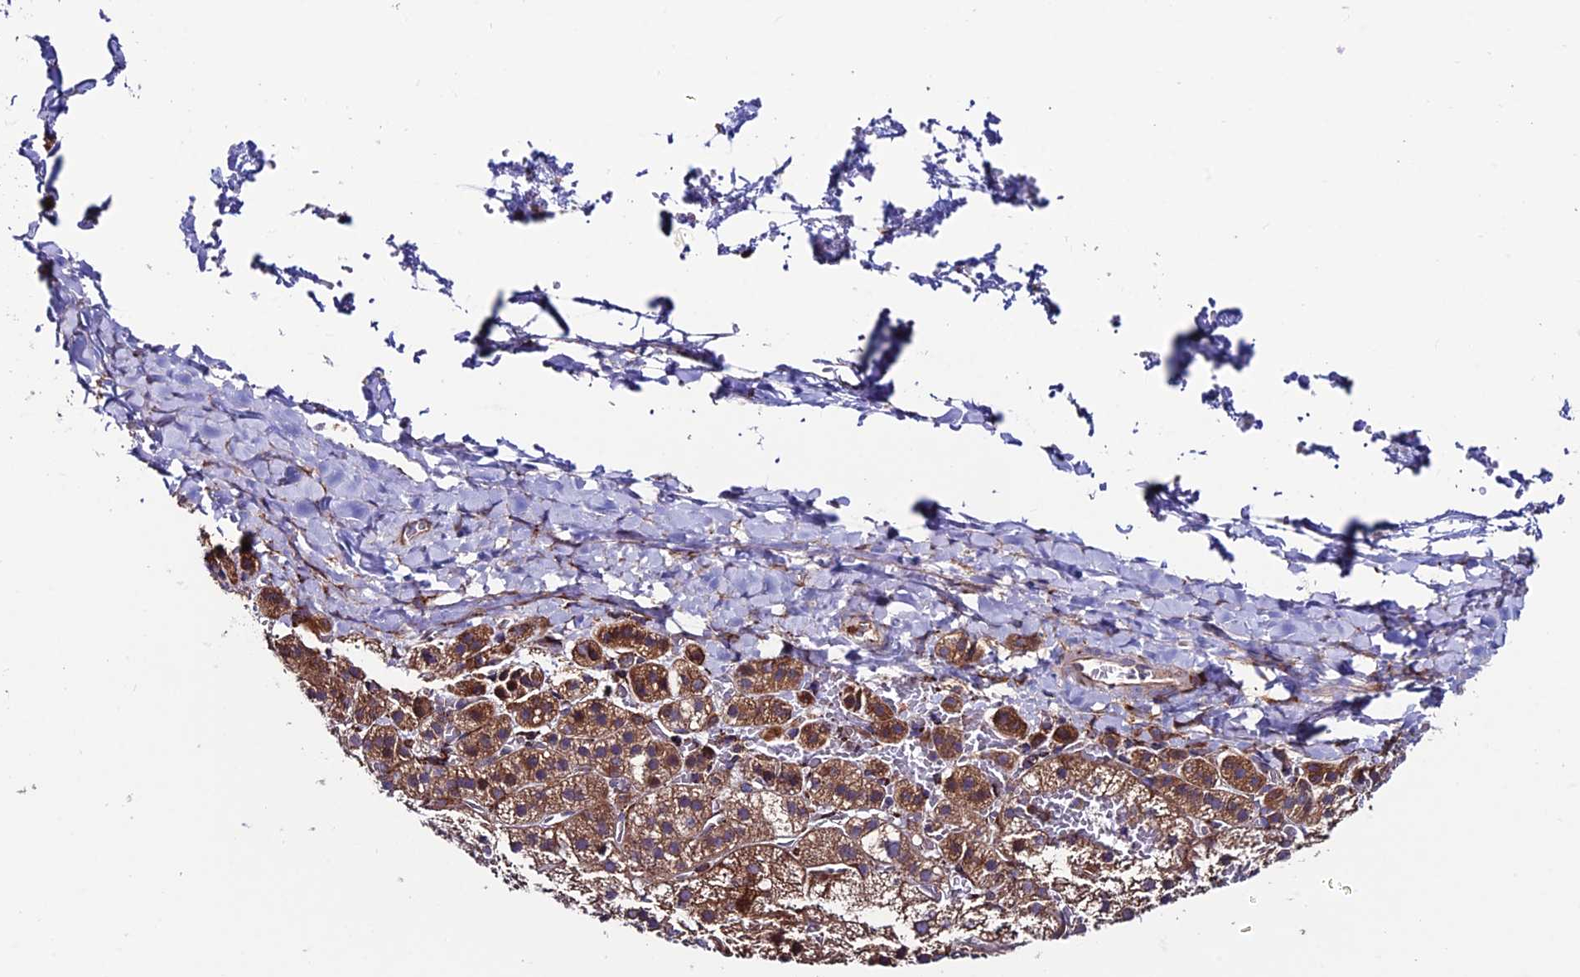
{"staining": {"intensity": "moderate", "quantity": "25%-75%", "location": "cytoplasmic/membranous"}, "tissue": "adrenal gland", "cell_type": "Glandular cells", "image_type": "normal", "snomed": [{"axis": "morphology", "description": "Normal tissue, NOS"}, {"axis": "topography", "description": "Adrenal gland"}], "caption": "Adrenal gland stained with immunohistochemistry (IHC) exhibits moderate cytoplasmic/membranous staining in about 25%-75% of glandular cells.", "gene": "EIF3K", "patient": {"sex": "female", "age": 44}}